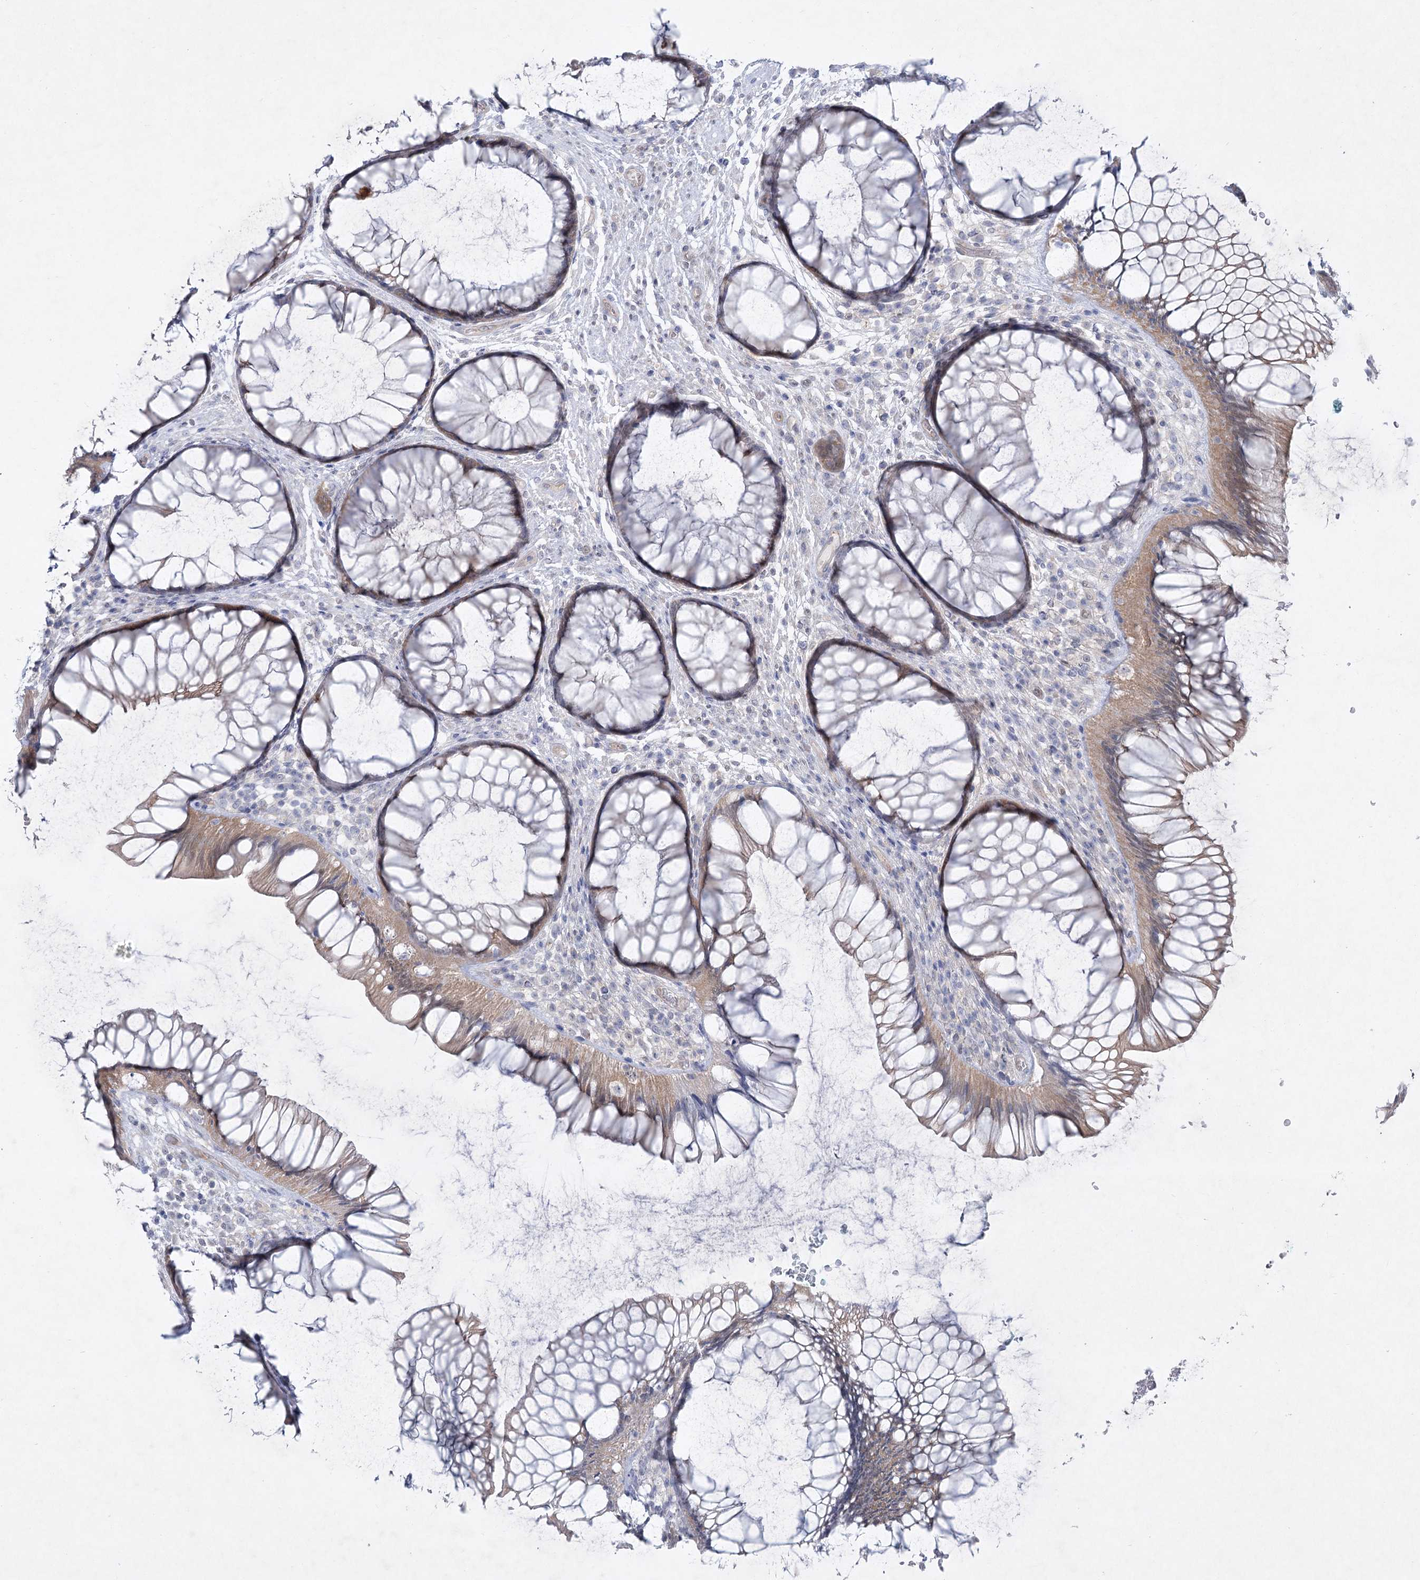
{"staining": {"intensity": "weak", "quantity": "25%-75%", "location": "cytoplasmic/membranous"}, "tissue": "rectum", "cell_type": "Glandular cells", "image_type": "normal", "snomed": [{"axis": "morphology", "description": "Normal tissue, NOS"}, {"axis": "topography", "description": "Rectum"}], "caption": "Immunohistochemical staining of normal rectum shows low levels of weak cytoplasmic/membranous positivity in about 25%-75% of glandular cells.", "gene": "AAMDC", "patient": {"sex": "male", "age": 51}}